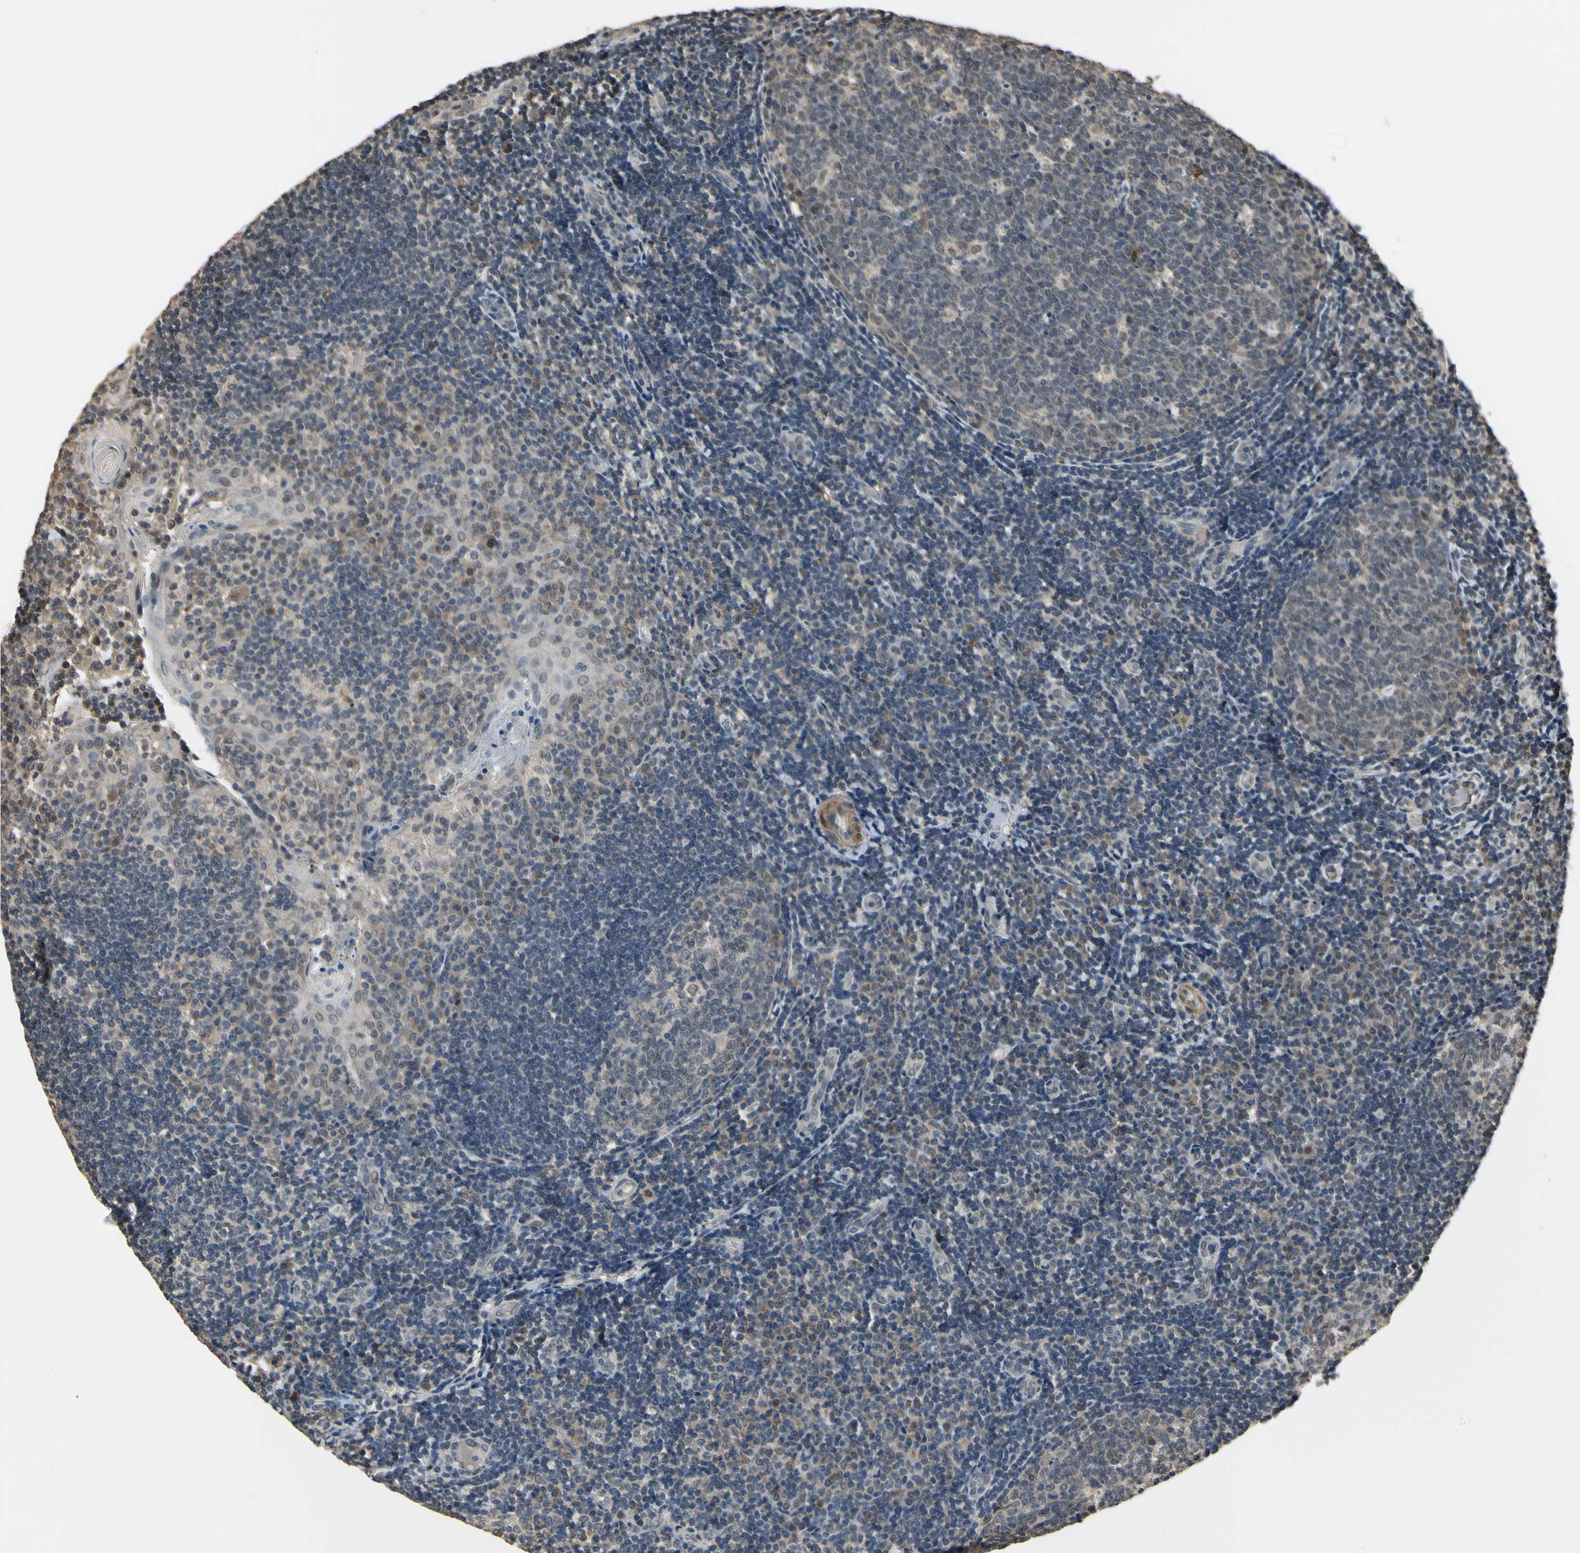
{"staining": {"intensity": "moderate", "quantity": "<25%", "location": "nuclear"}, "tissue": "tonsil", "cell_type": "Germinal center cells", "image_type": "normal", "snomed": [{"axis": "morphology", "description": "Normal tissue, NOS"}, {"axis": "topography", "description": "Tonsil"}], "caption": "A micrograph showing moderate nuclear positivity in approximately <25% of germinal center cells in unremarkable tonsil, as visualized by brown immunohistochemical staining.", "gene": "ZNF174", "patient": {"sex": "female", "age": 40}}